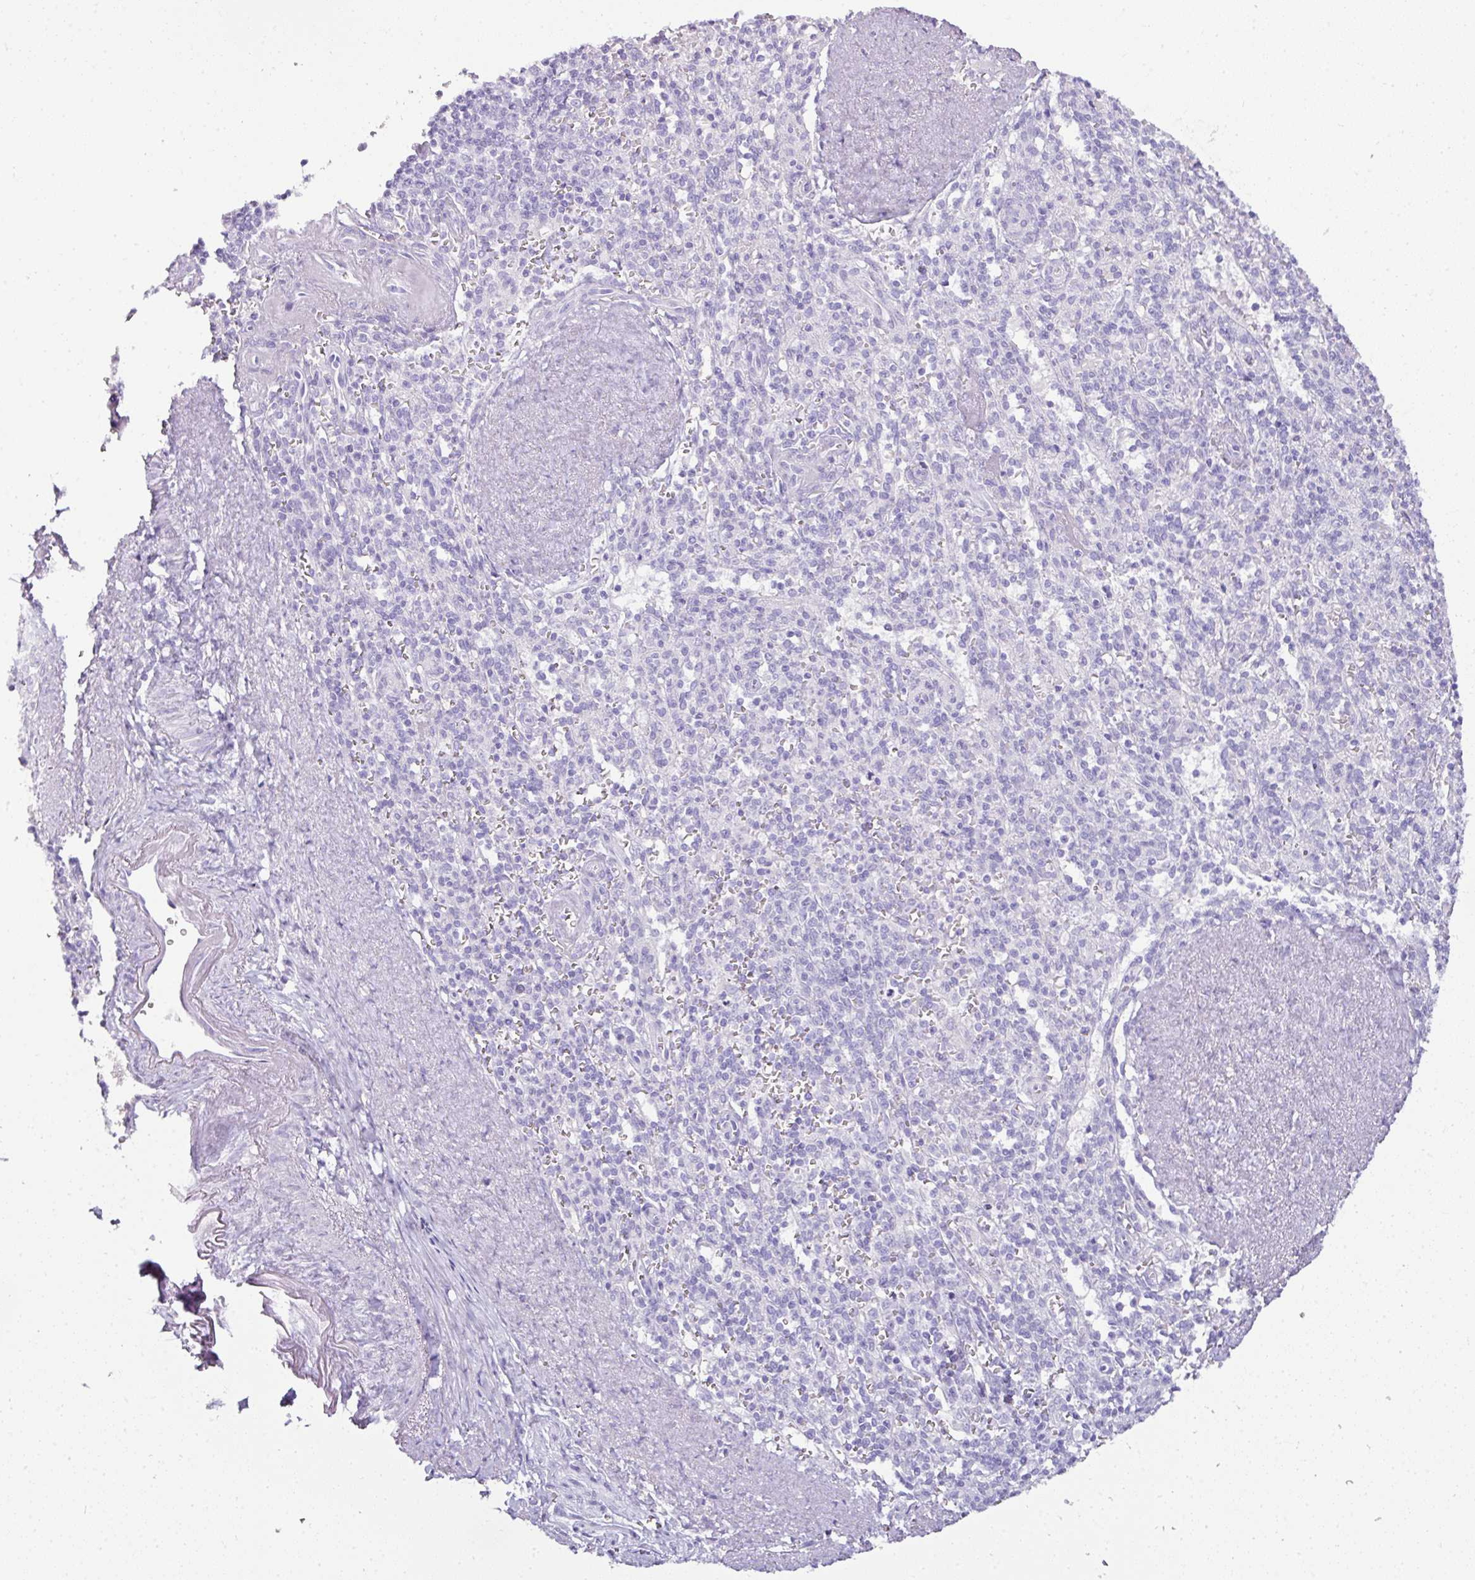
{"staining": {"intensity": "negative", "quantity": "none", "location": "none"}, "tissue": "spleen", "cell_type": "Cells in red pulp", "image_type": "normal", "snomed": [{"axis": "morphology", "description": "Normal tissue, NOS"}, {"axis": "topography", "description": "Spleen"}], "caption": "There is no significant staining in cells in red pulp of spleen. (Stains: DAB immunohistochemistry with hematoxylin counter stain, Microscopy: brightfield microscopy at high magnification).", "gene": "NAPSA", "patient": {"sex": "female", "age": 70}}